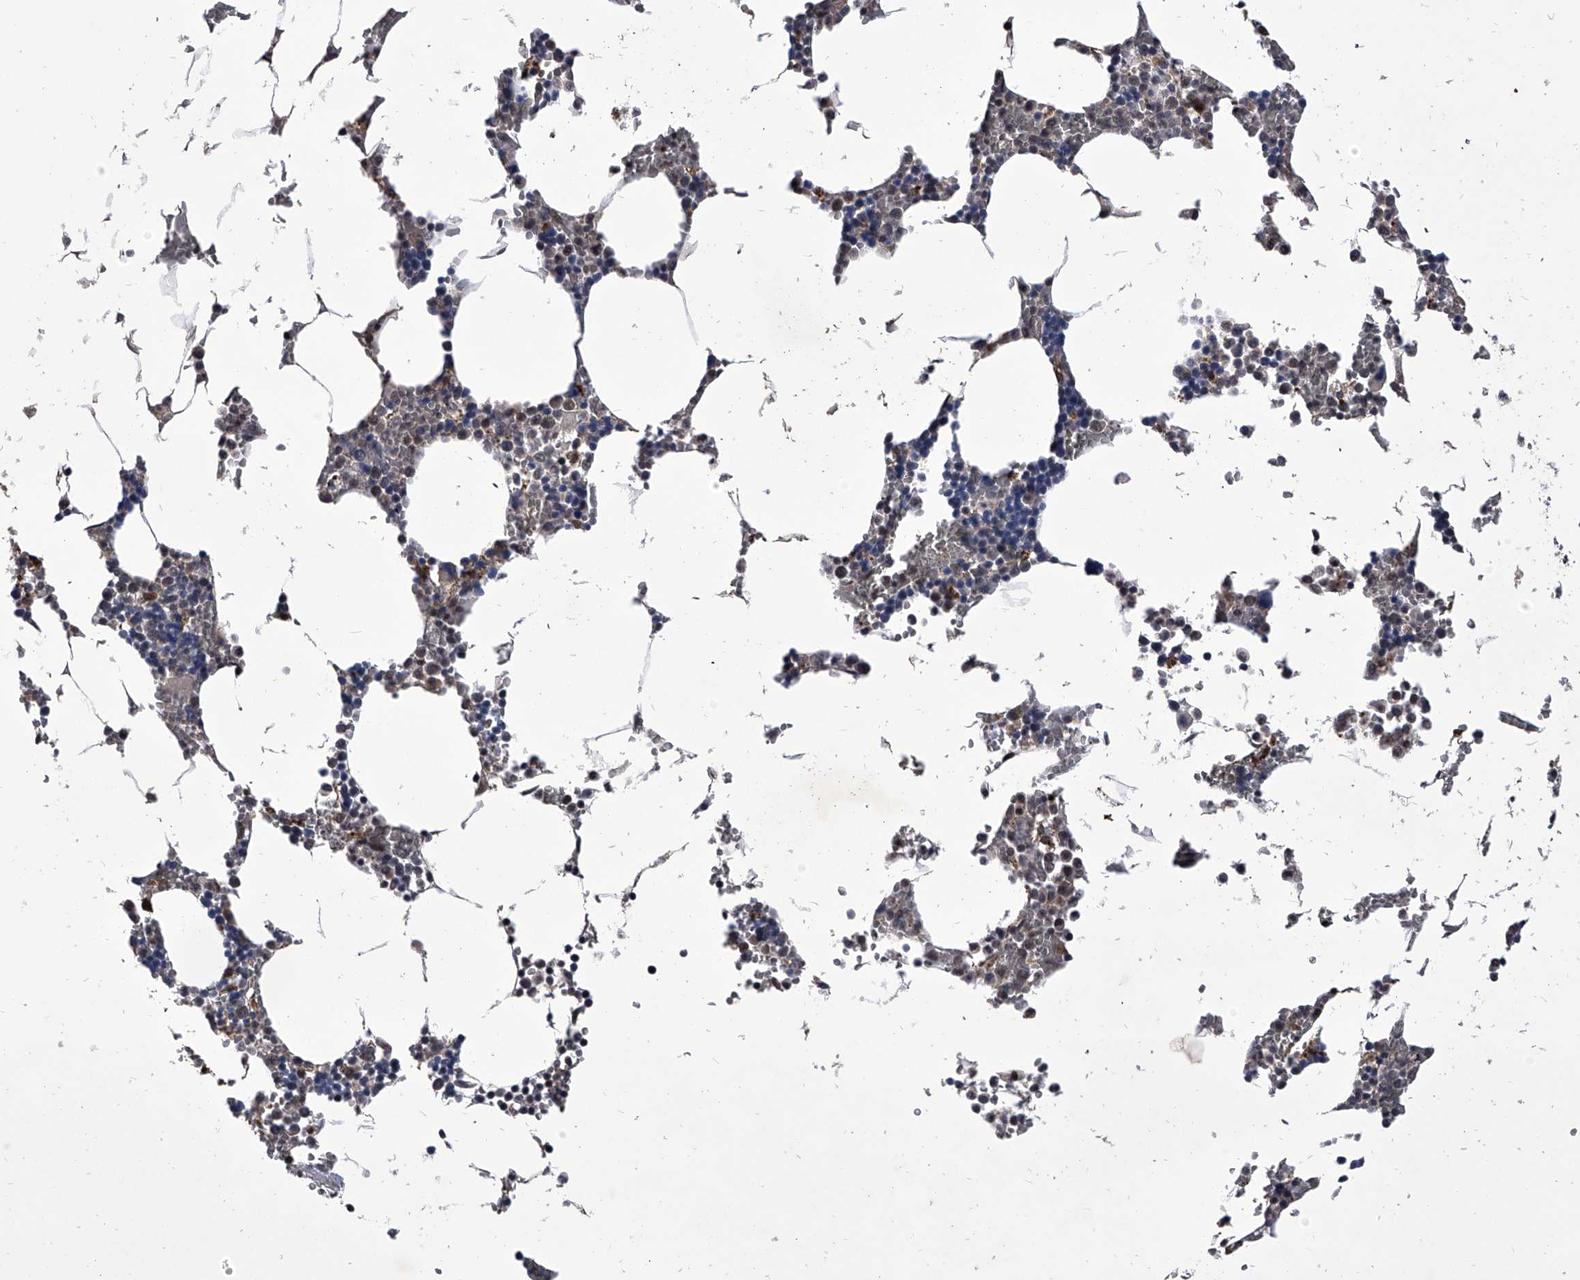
{"staining": {"intensity": "weak", "quantity": "25%-75%", "location": "cytoplasmic/membranous,nuclear"}, "tissue": "bone marrow", "cell_type": "Hematopoietic cells", "image_type": "normal", "snomed": [{"axis": "morphology", "description": "Normal tissue, NOS"}, {"axis": "topography", "description": "Bone marrow"}], "caption": "Immunohistochemical staining of normal human bone marrow reveals low levels of weak cytoplasmic/membranous,nuclear staining in approximately 25%-75% of hematopoietic cells.", "gene": "CMTR1", "patient": {"sex": "male", "age": 70}}